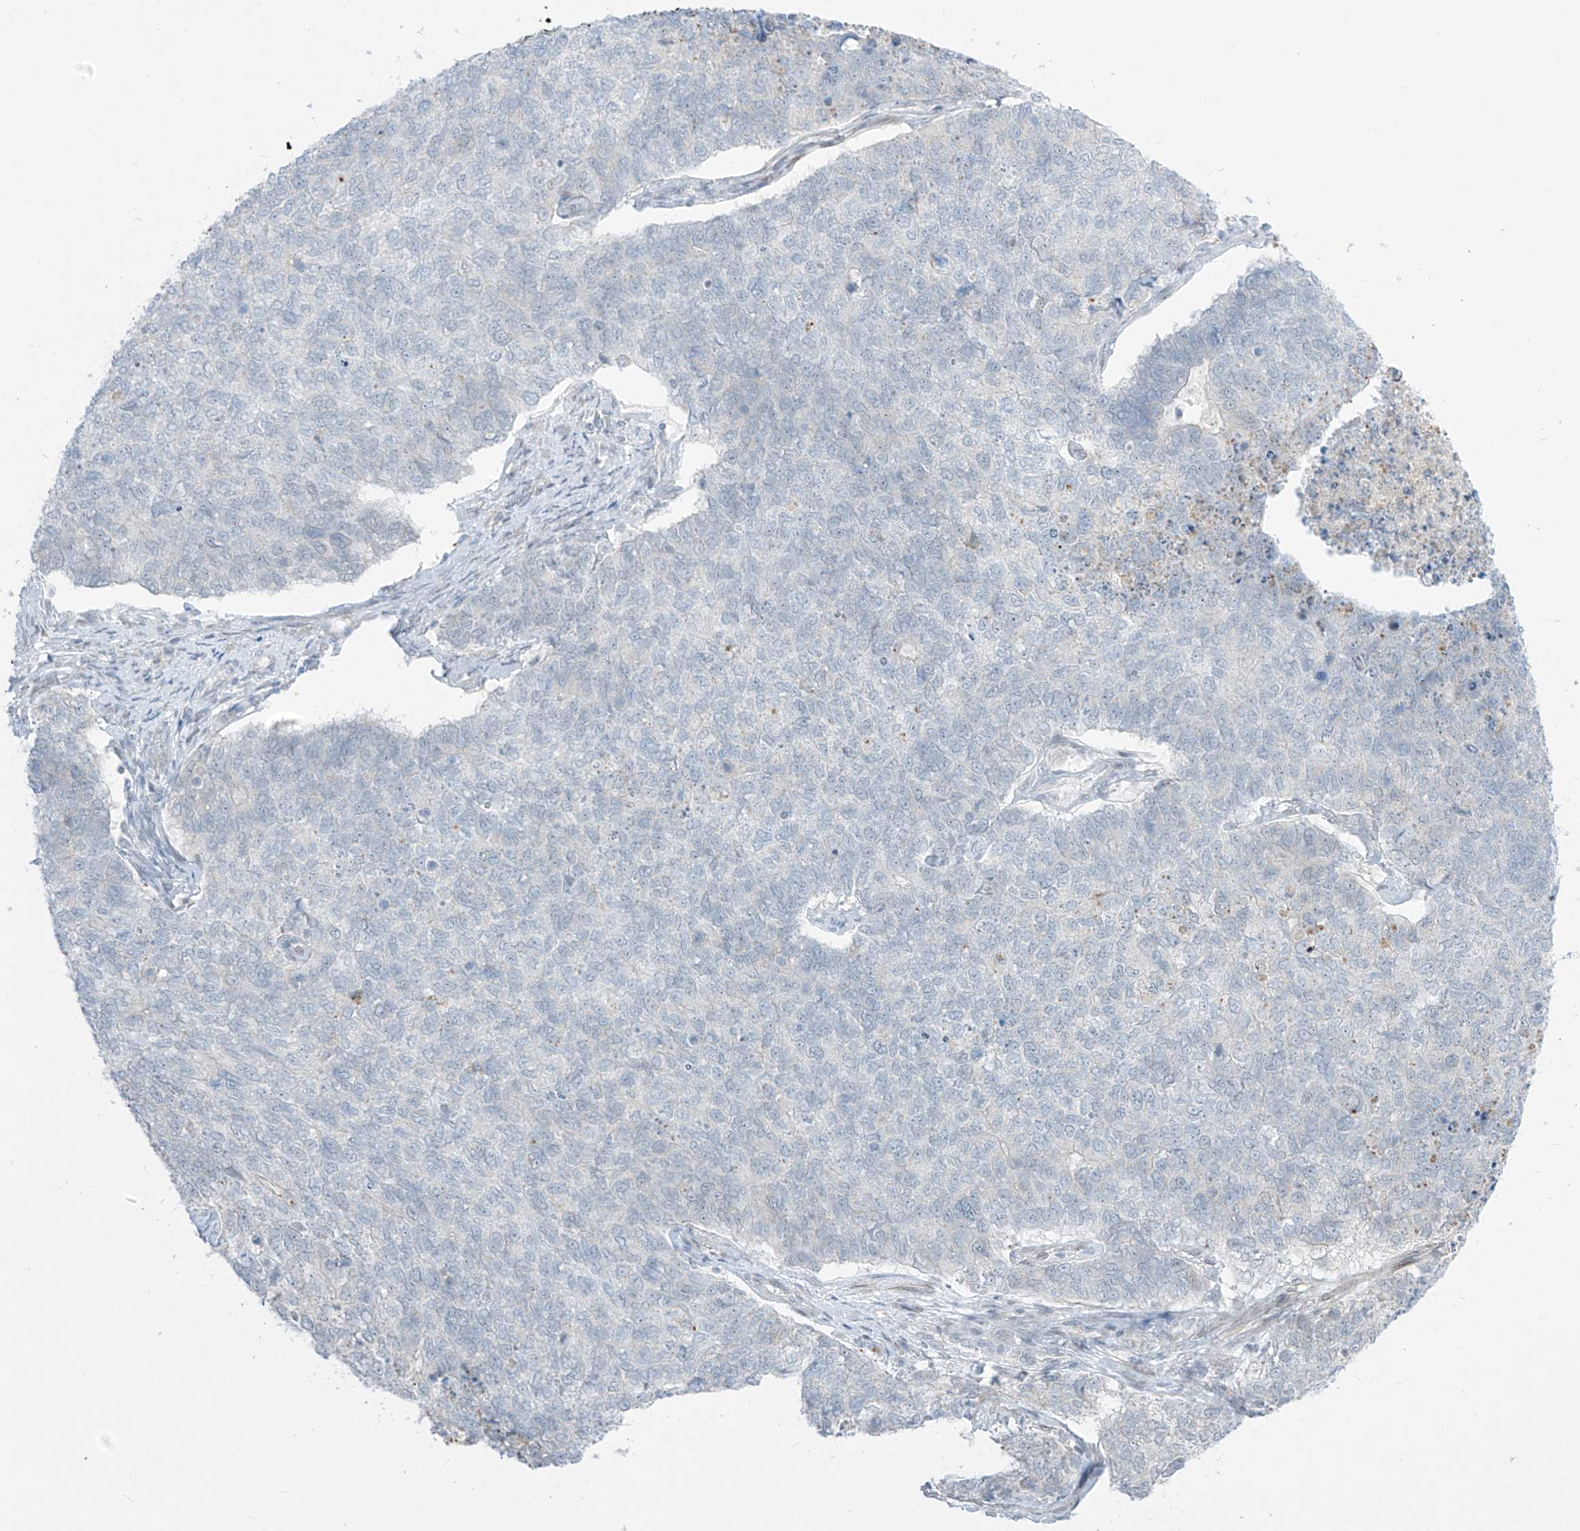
{"staining": {"intensity": "negative", "quantity": "none", "location": "none"}, "tissue": "cervical cancer", "cell_type": "Tumor cells", "image_type": "cancer", "snomed": [{"axis": "morphology", "description": "Squamous cell carcinoma, NOS"}, {"axis": "topography", "description": "Cervix"}], "caption": "IHC image of neoplastic tissue: cervical squamous cell carcinoma stained with DAB (3,3'-diaminobenzidine) displays no significant protein staining in tumor cells. The staining was performed using DAB (3,3'-diaminobenzidine) to visualize the protein expression in brown, while the nuclei were stained in blue with hematoxylin (Magnification: 20x).", "gene": "ASPRV1", "patient": {"sex": "female", "age": 63}}